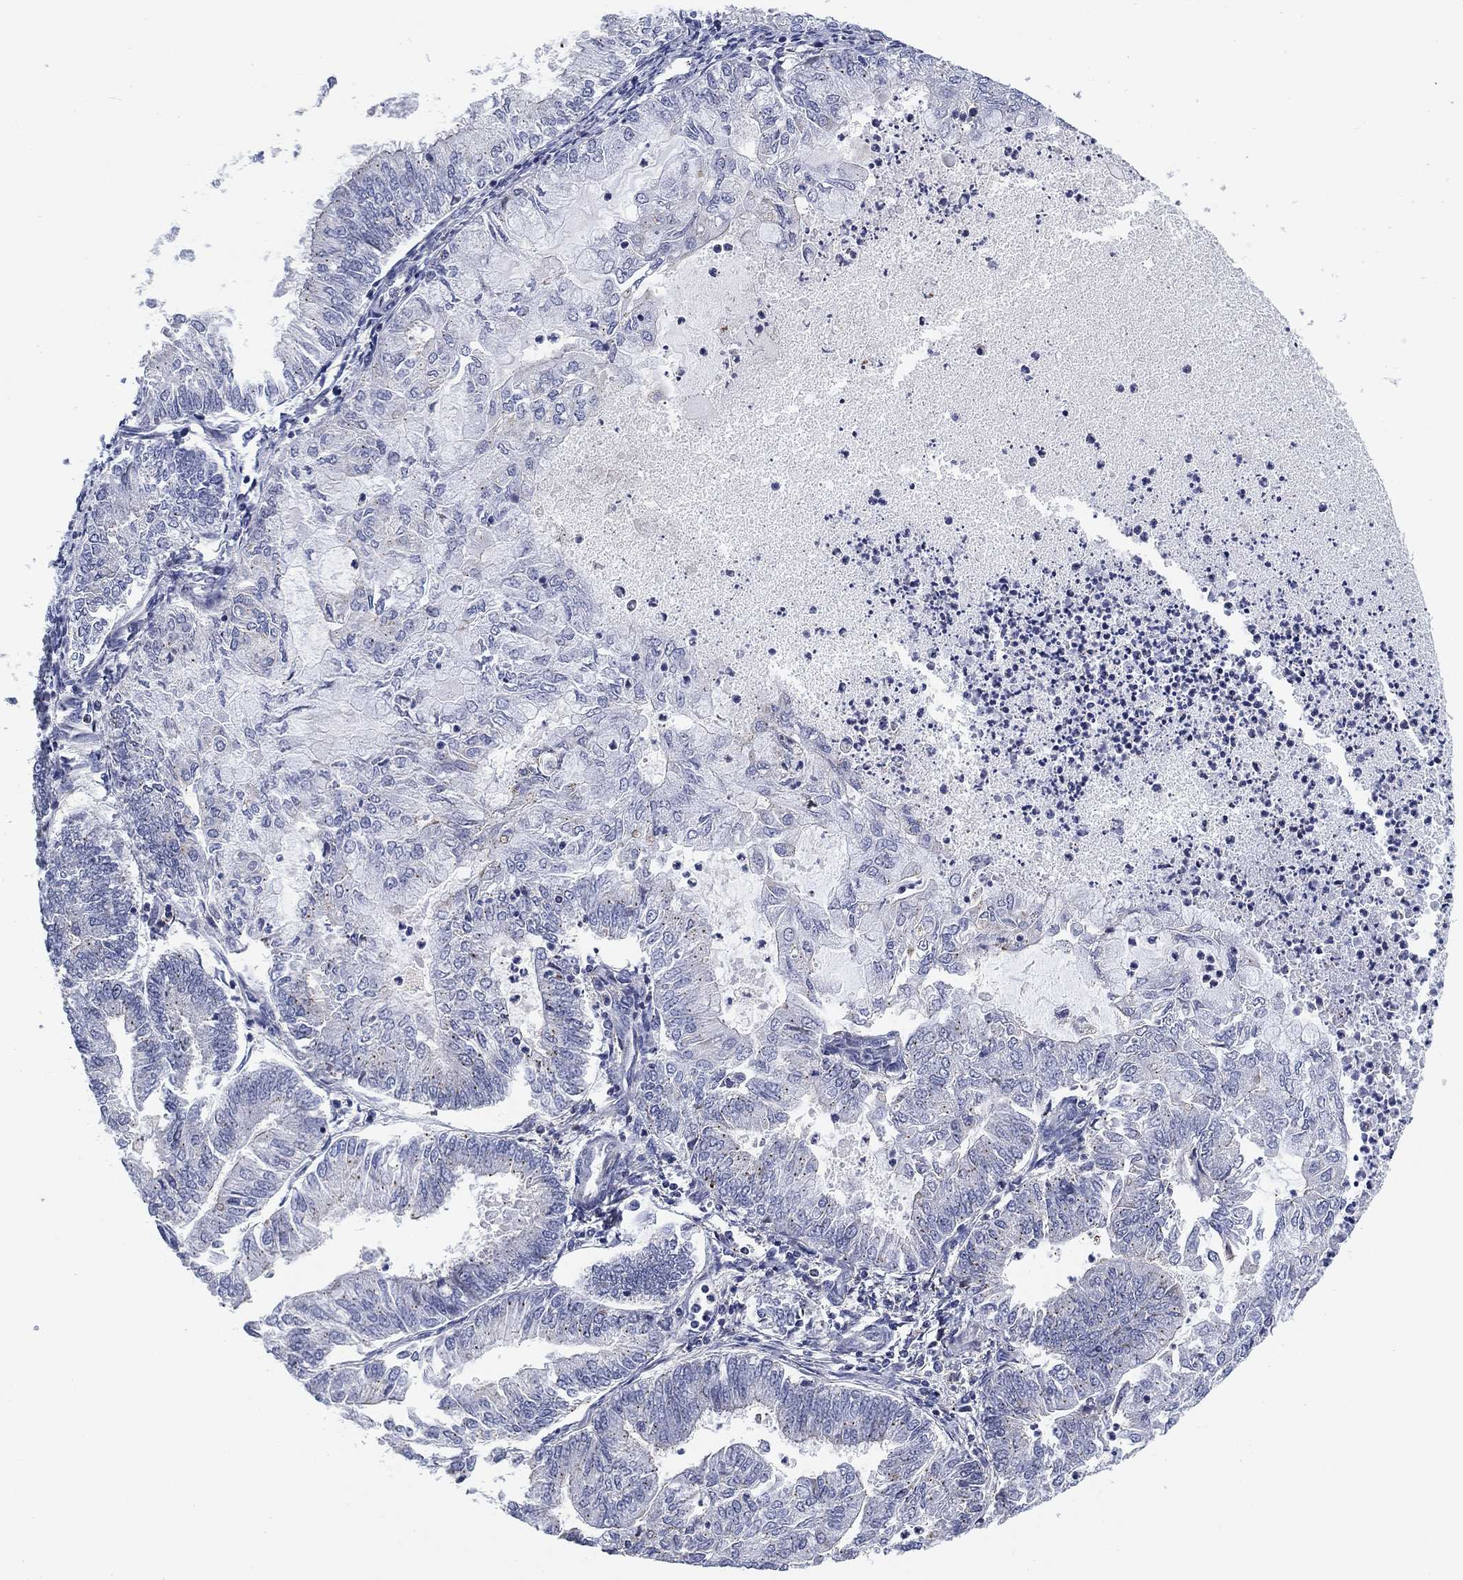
{"staining": {"intensity": "negative", "quantity": "none", "location": "none"}, "tissue": "endometrial cancer", "cell_type": "Tumor cells", "image_type": "cancer", "snomed": [{"axis": "morphology", "description": "Adenocarcinoma, NOS"}, {"axis": "topography", "description": "Endometrium"}], "caption": "A high-resolution photomicrograph shows immunohistochemistry staining of endometrial cancer (adenocarcinoma), which demonstrates no significant expression in tumor cells.", "gene": "NACAD", "patient": {"sex": "female", "age": 59}}